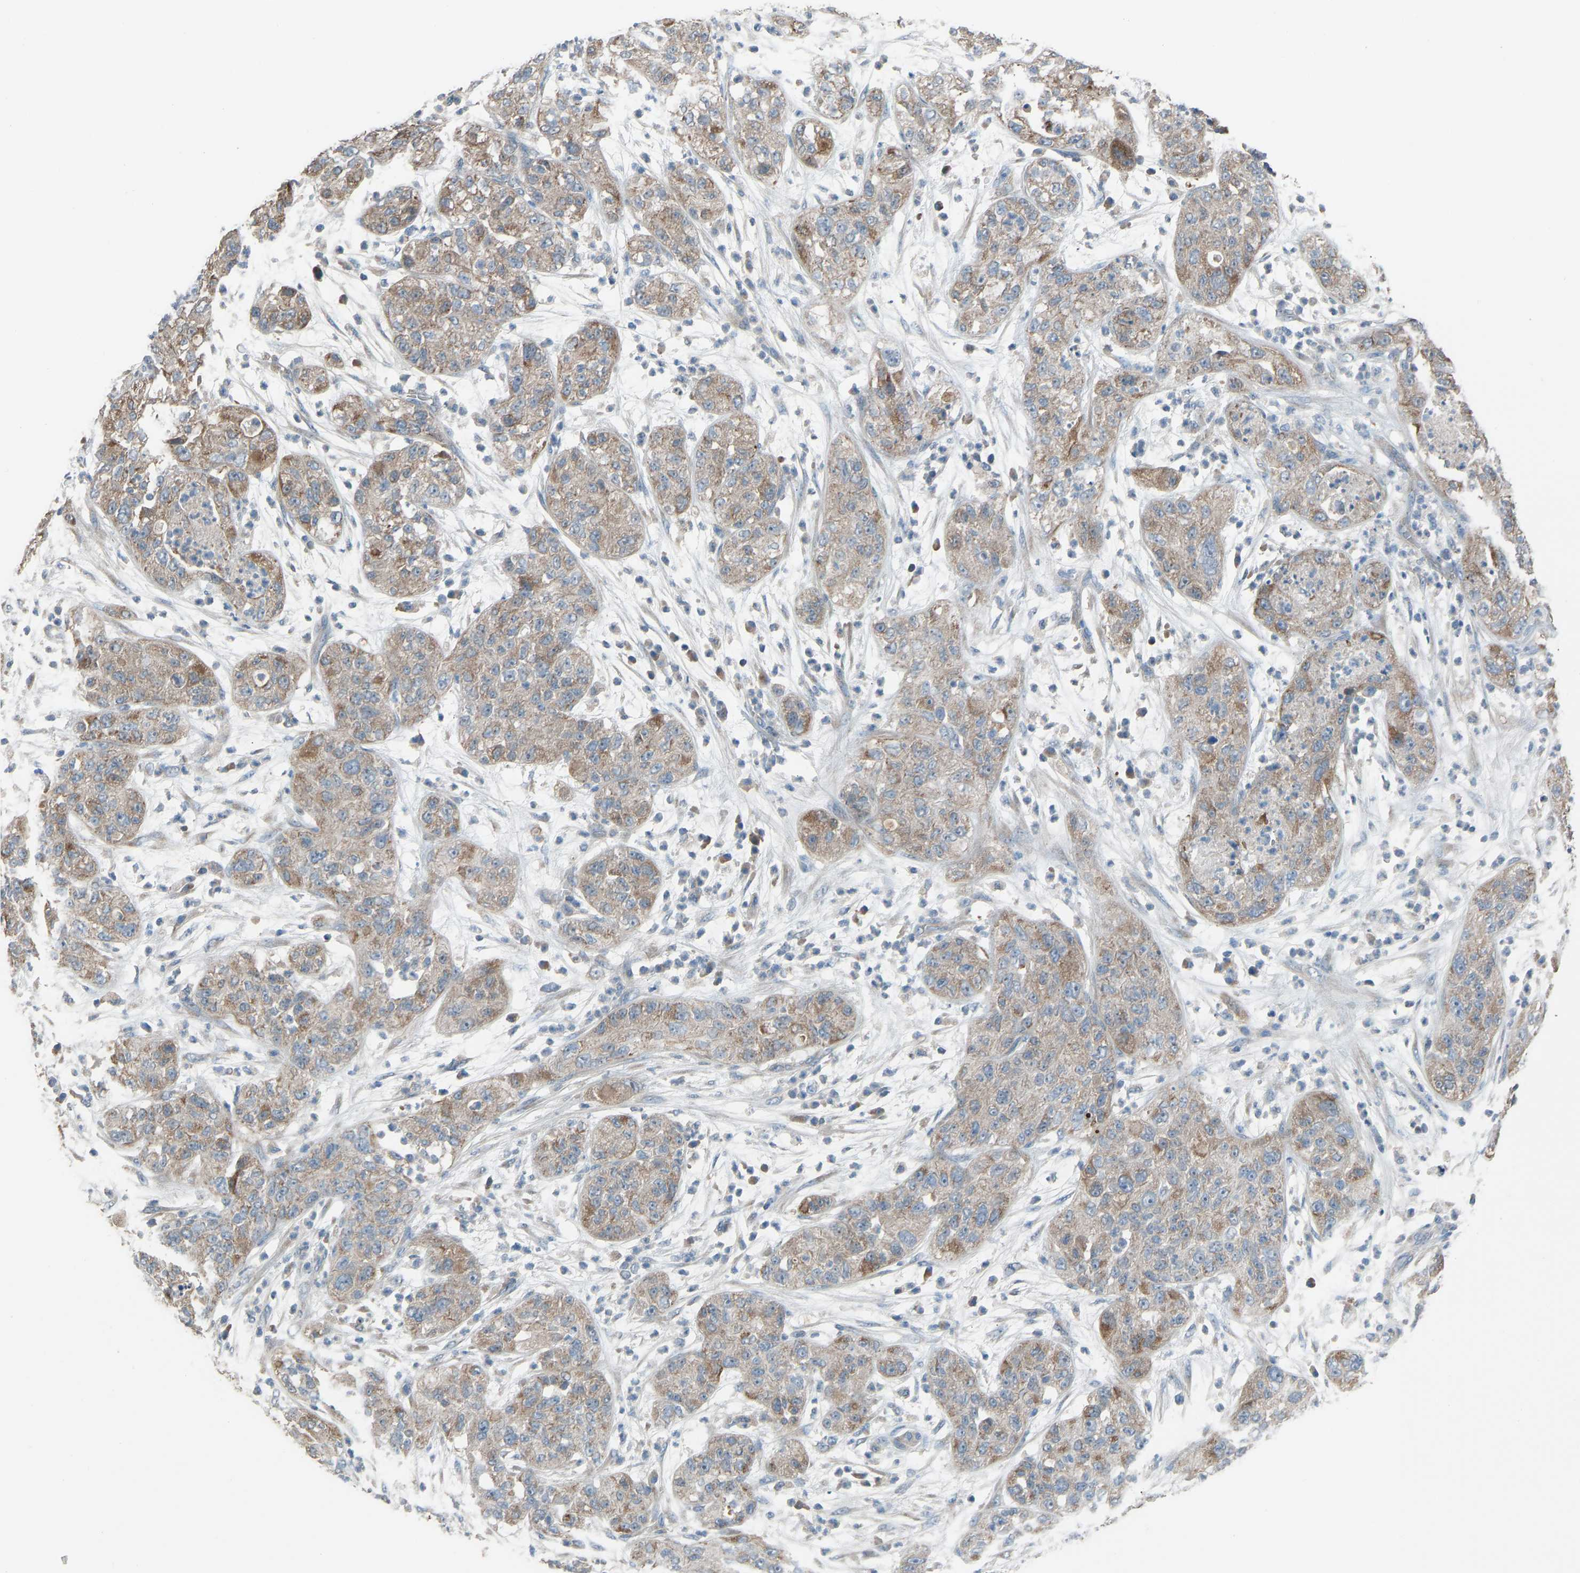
{"staining": {"intensity": "moderate", "quantity": "25%-75%", "location": "cytoplasmic/membranous"}, "tissue": "pancreatic cancer", "cell_type": "Tumor cells", "image_type": "cancer", "snomed": [{"axis": "morphology", "description": "Adenocarcinoma, NOS"}, {"axis": "topography", "description": "Pancreas"}], "caption": "DAB immunohistochemical staining of human pancreatic cancer demonstrates moderate cytoplasmic/membranous protein expression in approximately 25%-75% of tumor cells. (DAB = brown stain, brightfield microscopy at high magnification).", "gene": "TGFBR3", "patient": {"sex": "female", "age": 78}}